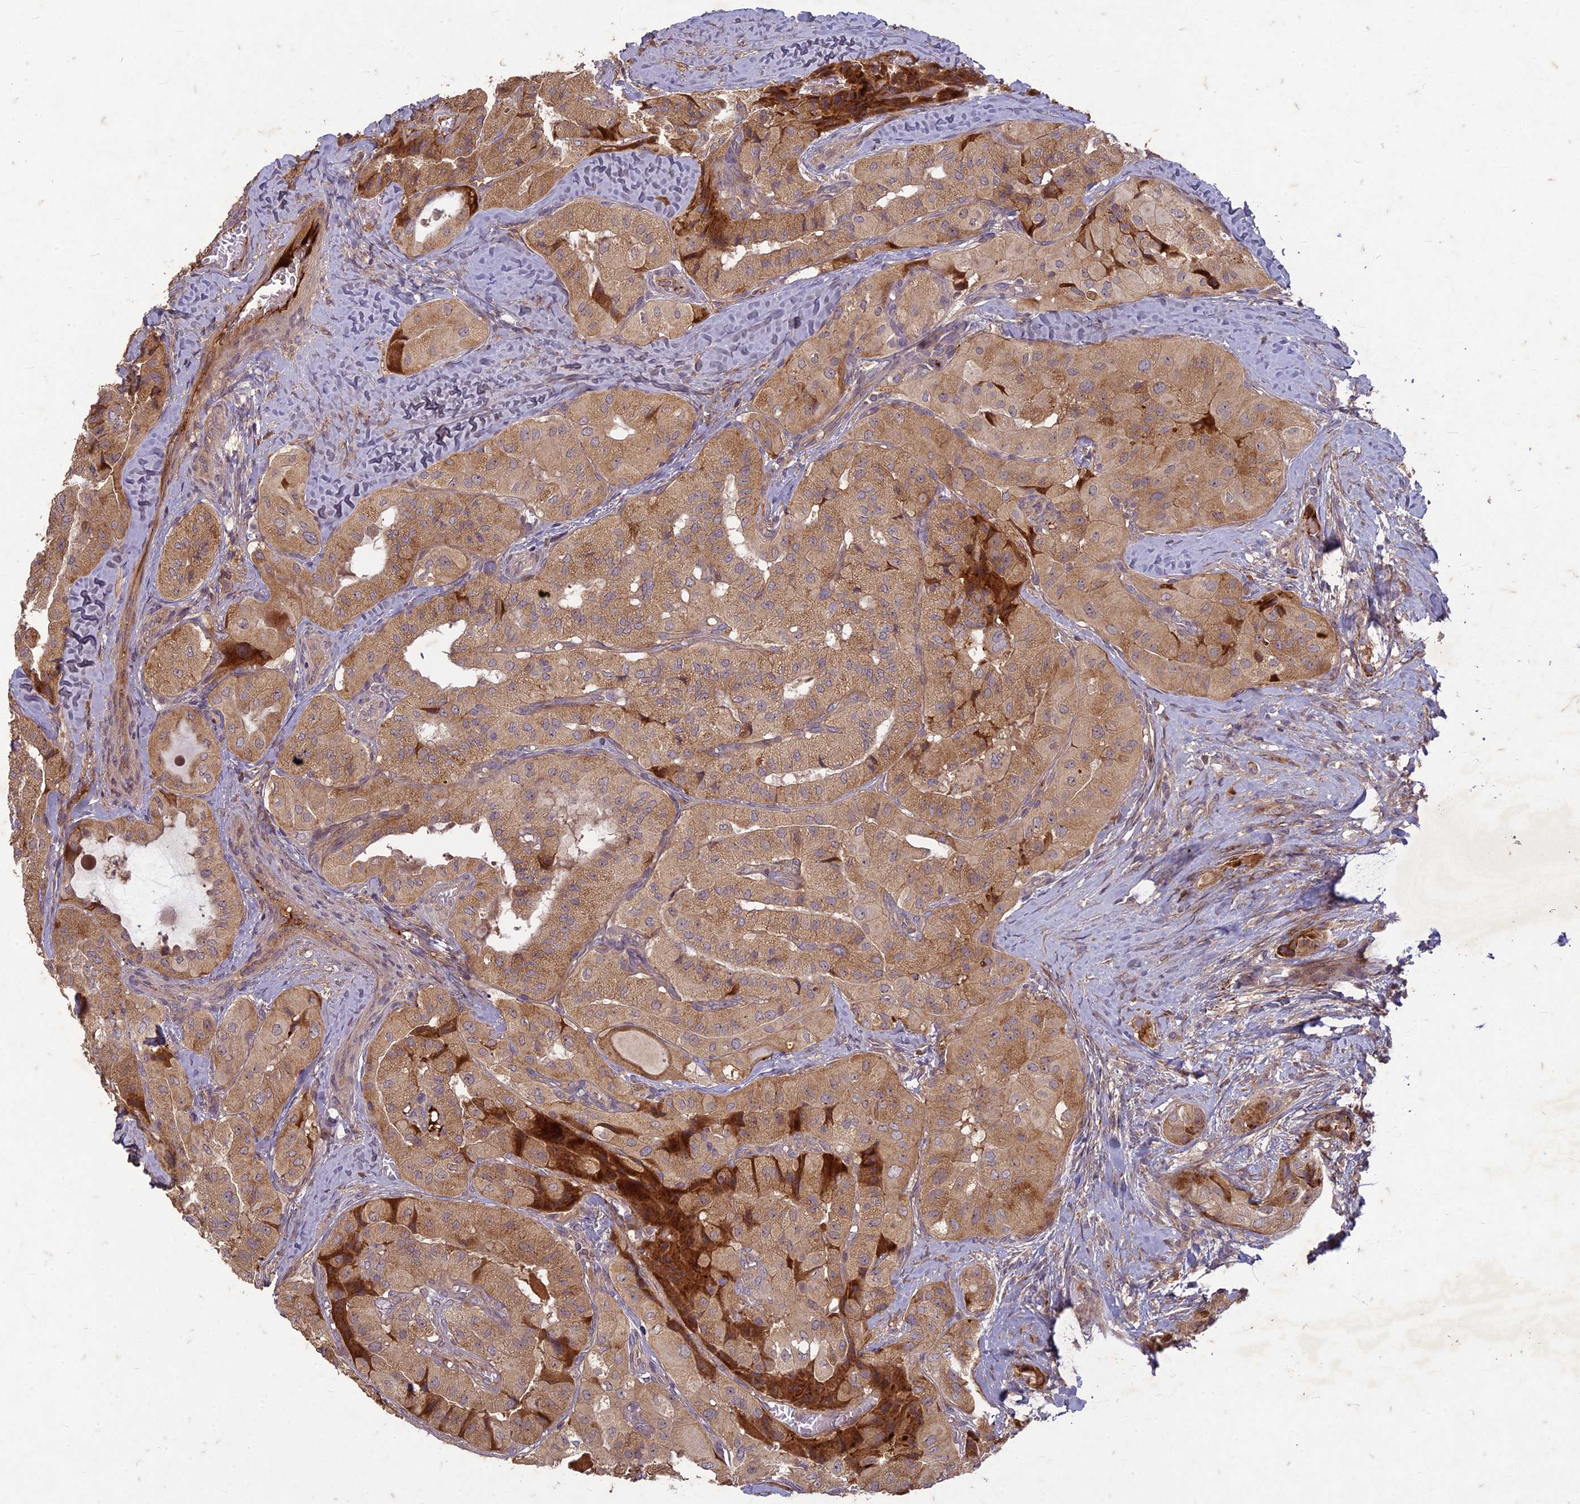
{"staining": {"intensity": "moderate", "quantity": ">75%", "location": "cytoplasmic/membranous"}, "tissue": "thyroid cancer", "cell_type": "Tumor cells", "image_type": "cancer", "snomed": [{"axis": "morphology", "description": "Normal tissue, NOS"}, {"axis": "morphology", "description": "Papillary adenocarcinoma, NOS"}, {"axis": "topography", "description": "Thyroid gland"}], "caption": "Tumor cells display medium levels of moderate cytoplasmic/membranous staining in about >75% of cells in thyroid papillary adenocarcinoma. The protein is shown in brown color, while the nuclei are stained blue.", "gene": "TCF25", "patient": {"sex": "female", "age": 59}}